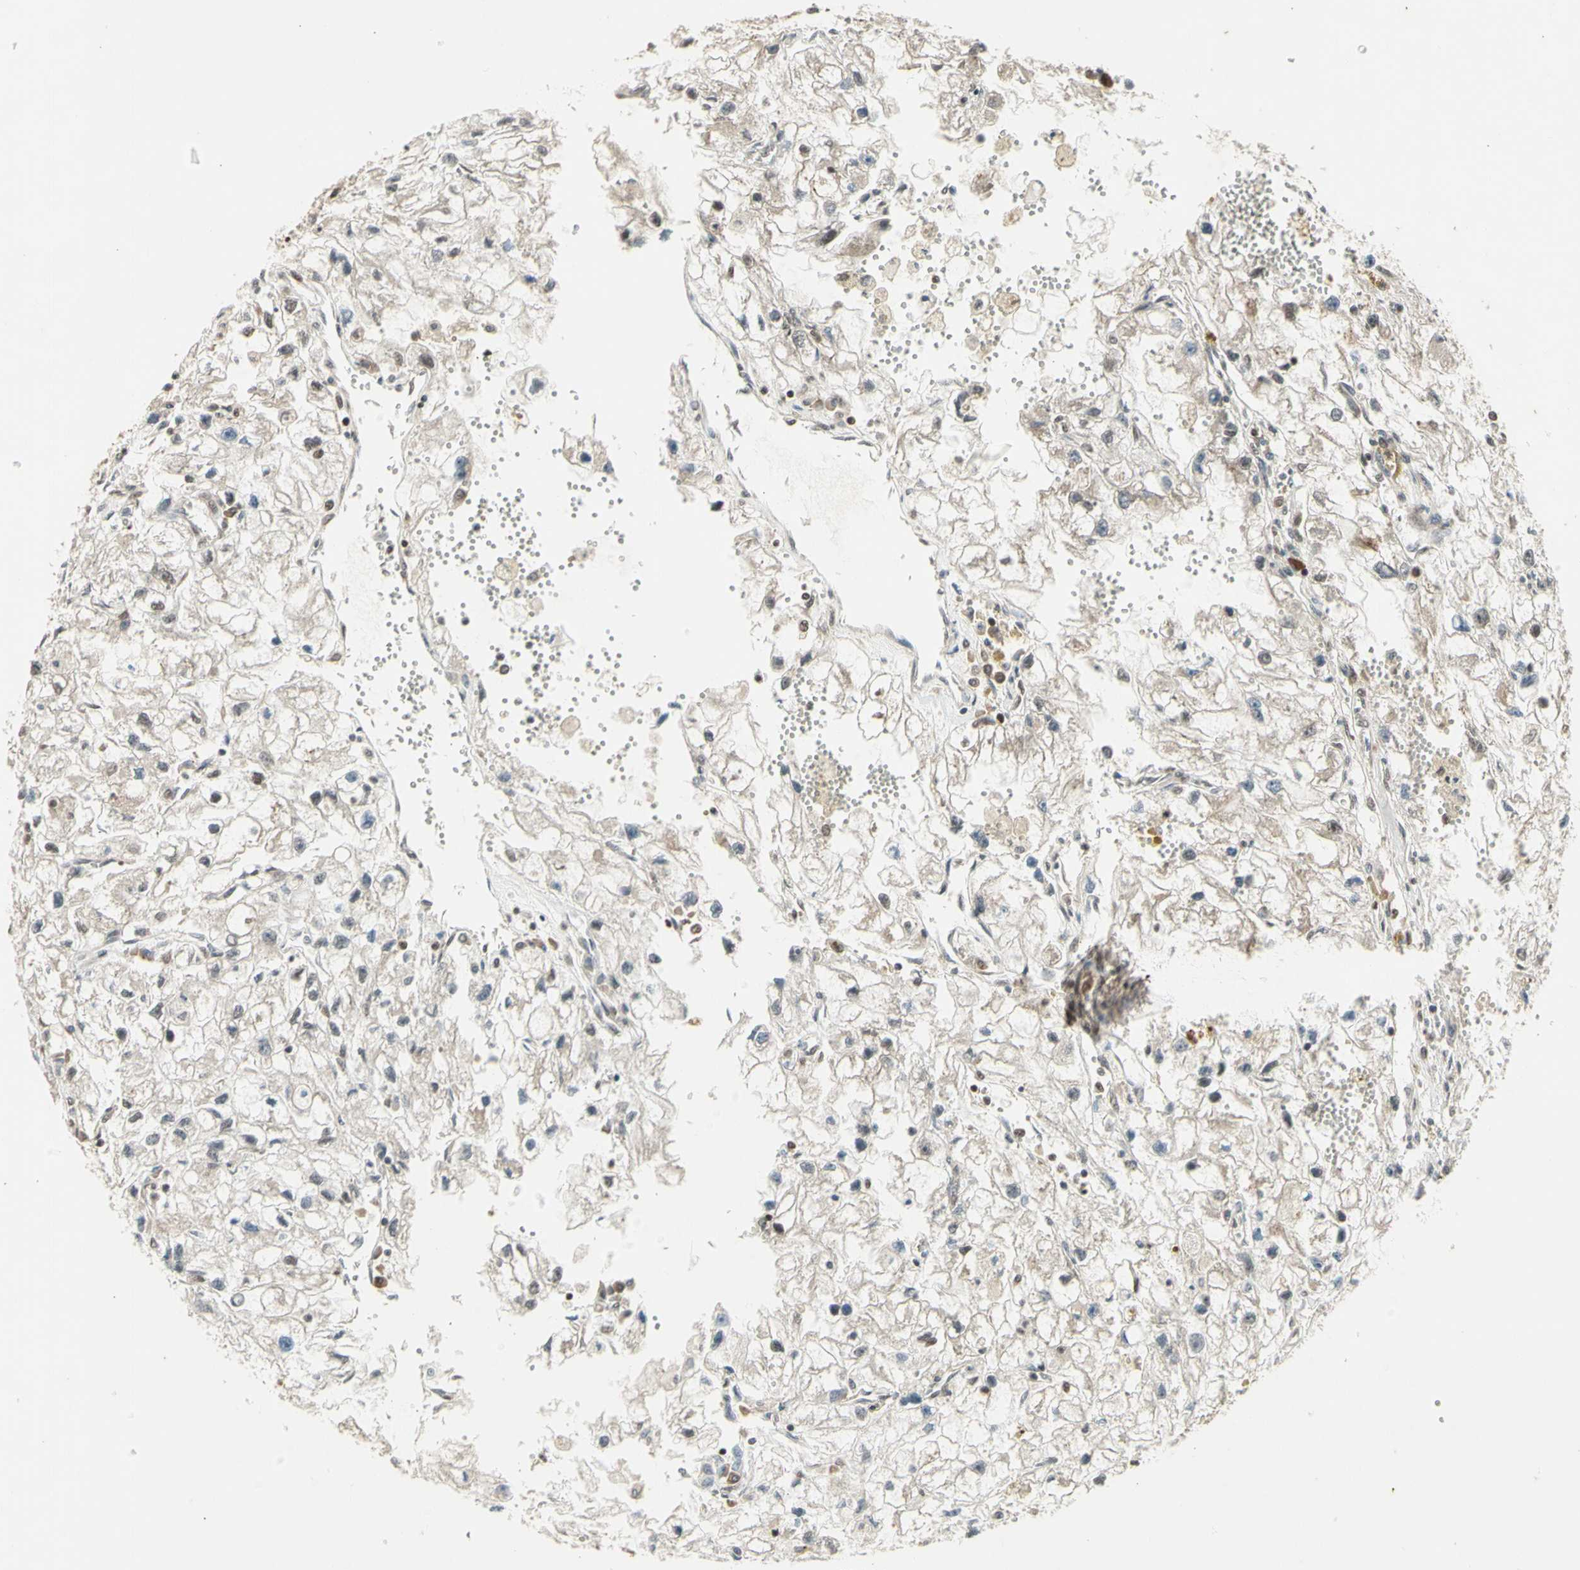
{"staining": {"intensity": "weak", "quantity": "<25%", "location": "cytoplasmic/membranous,nuclear"}, "tissue": "renal cancer", "cell_type": "Tumor cells", "image_type": "cancer", "snomed": [{"axis": "morphology", "description": "Adenocarcinoma, NOS"}, {"axis": "topography", "description": "Kidney"}], "caption": "Immunohistochemical staining of renal cancer reveals no significant expression in tumor cells.", "gene": "EFNB2", "patient": {"sex": "female", "age": 70}}